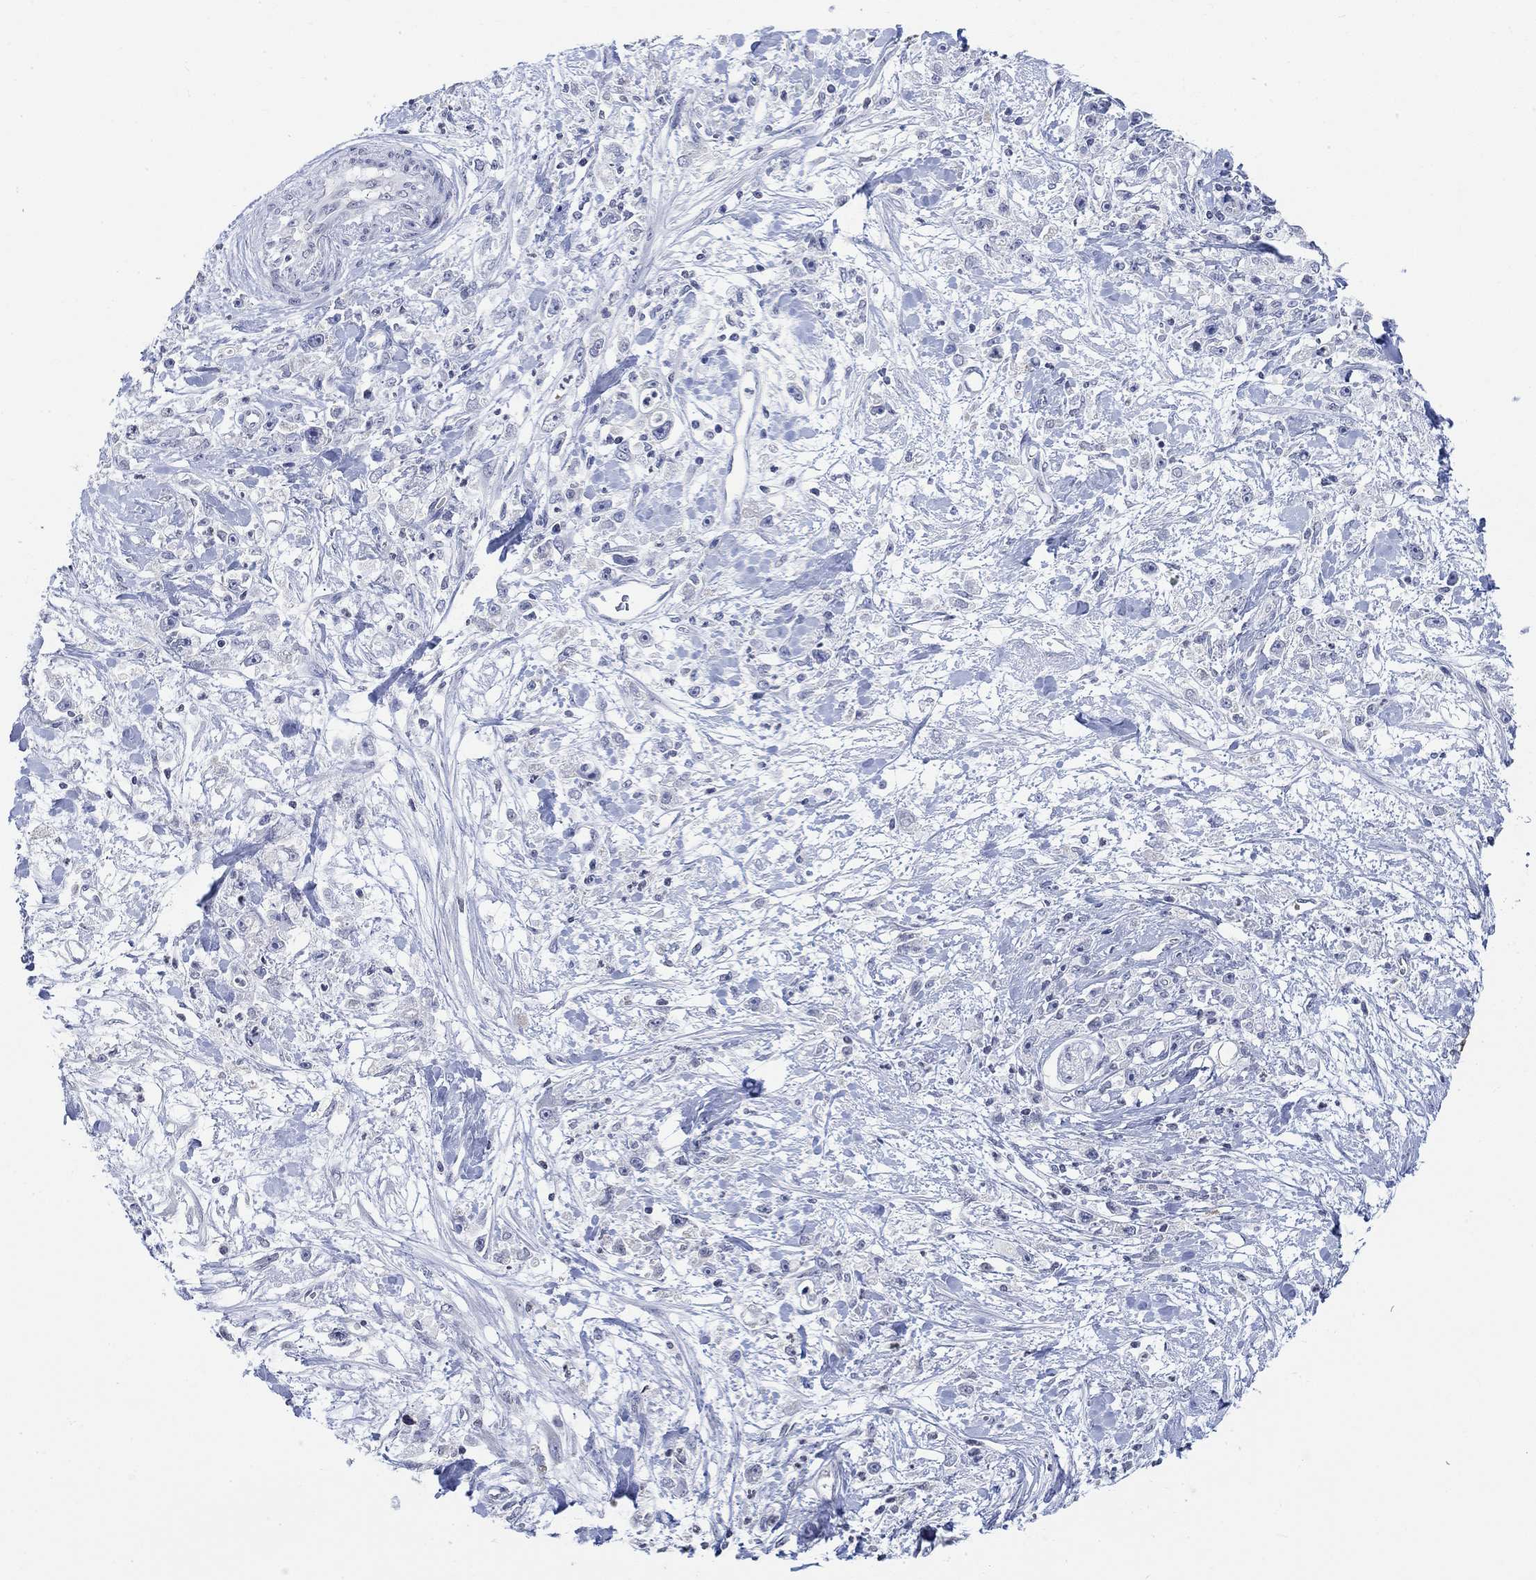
{"staining": {"intensity": "negative", "quantity": "none", "location": "none"}, "tissue": "stomach cancer", "cell_type": "Tumor cells", "image_type": "cancer", "snomed": [{"axis": "morphology", "description": "Adenocarcinoma, NOS"}, {"axis": "topography", "description": "Stomach"}], "caption": "This is a photomicrograph of immunohistochemistry staining of adenocarcinoma (stomach), which shows no expression in tumor cells.", "gene": "TMEM255A", "patient": {"sex": "female", "age": 59}}